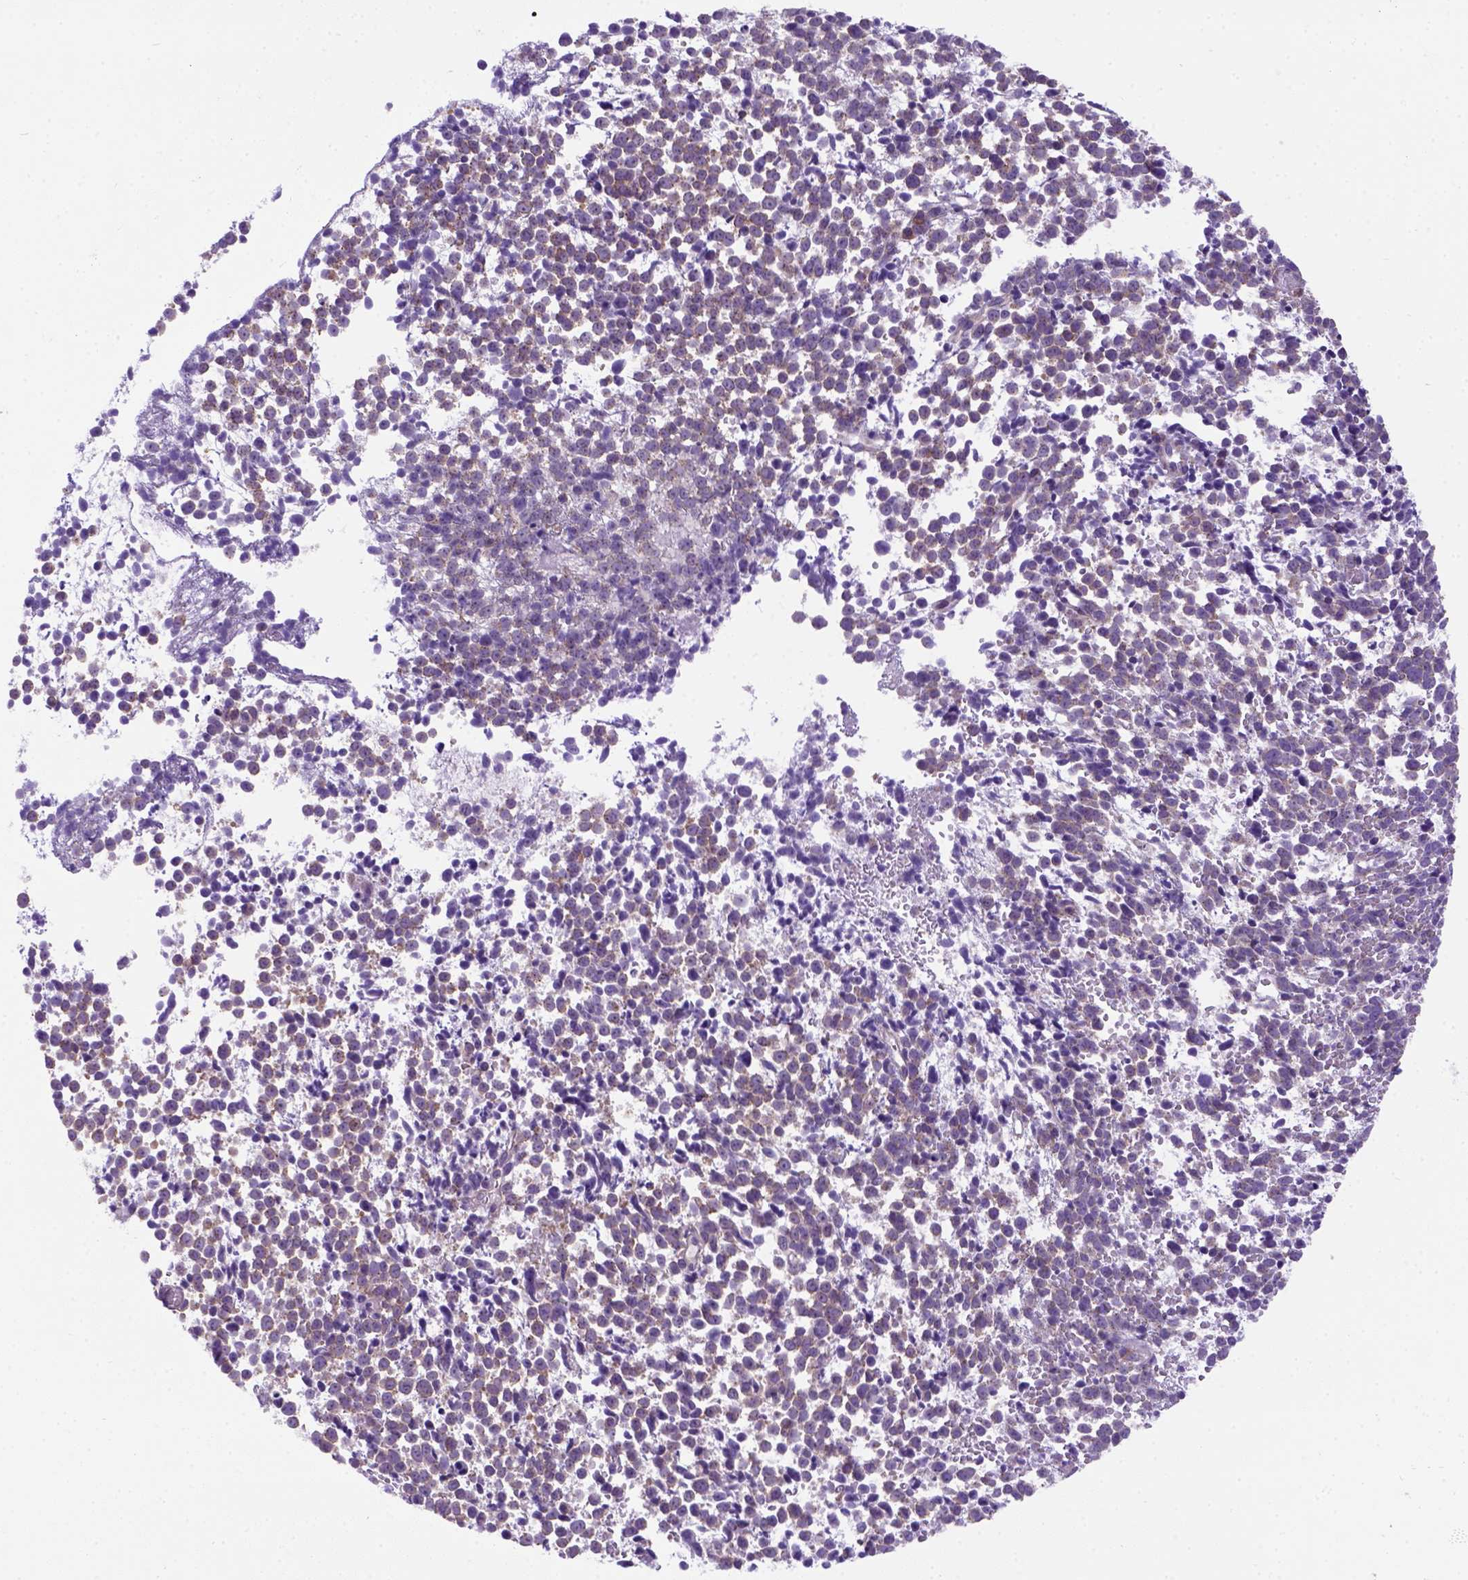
{"staining": {"intensity": "moderate", "quantity": "25%-75%", "location": "cytoplasmic/membranous"}, "tissue": "melanoma", "cell_type": "Tumor cells", "image_type": "cancer", "snomed": [{"axis": "morphology", "description": "Malignant melanoma, NOS"}, {"axis": "topography", "description": "Skin"}], "caption": "Moderate cytoplasmic/membranous protein staining is present in approximately 25%-75% of tumor cells in malignant melanoma. The protein is stained brown, and the nuclei are stained in blue (DAB IHC with brightfield microscopy, high magnification).", "gene": "FOXI1", "patient": {"sex": "female", "age": 70}}